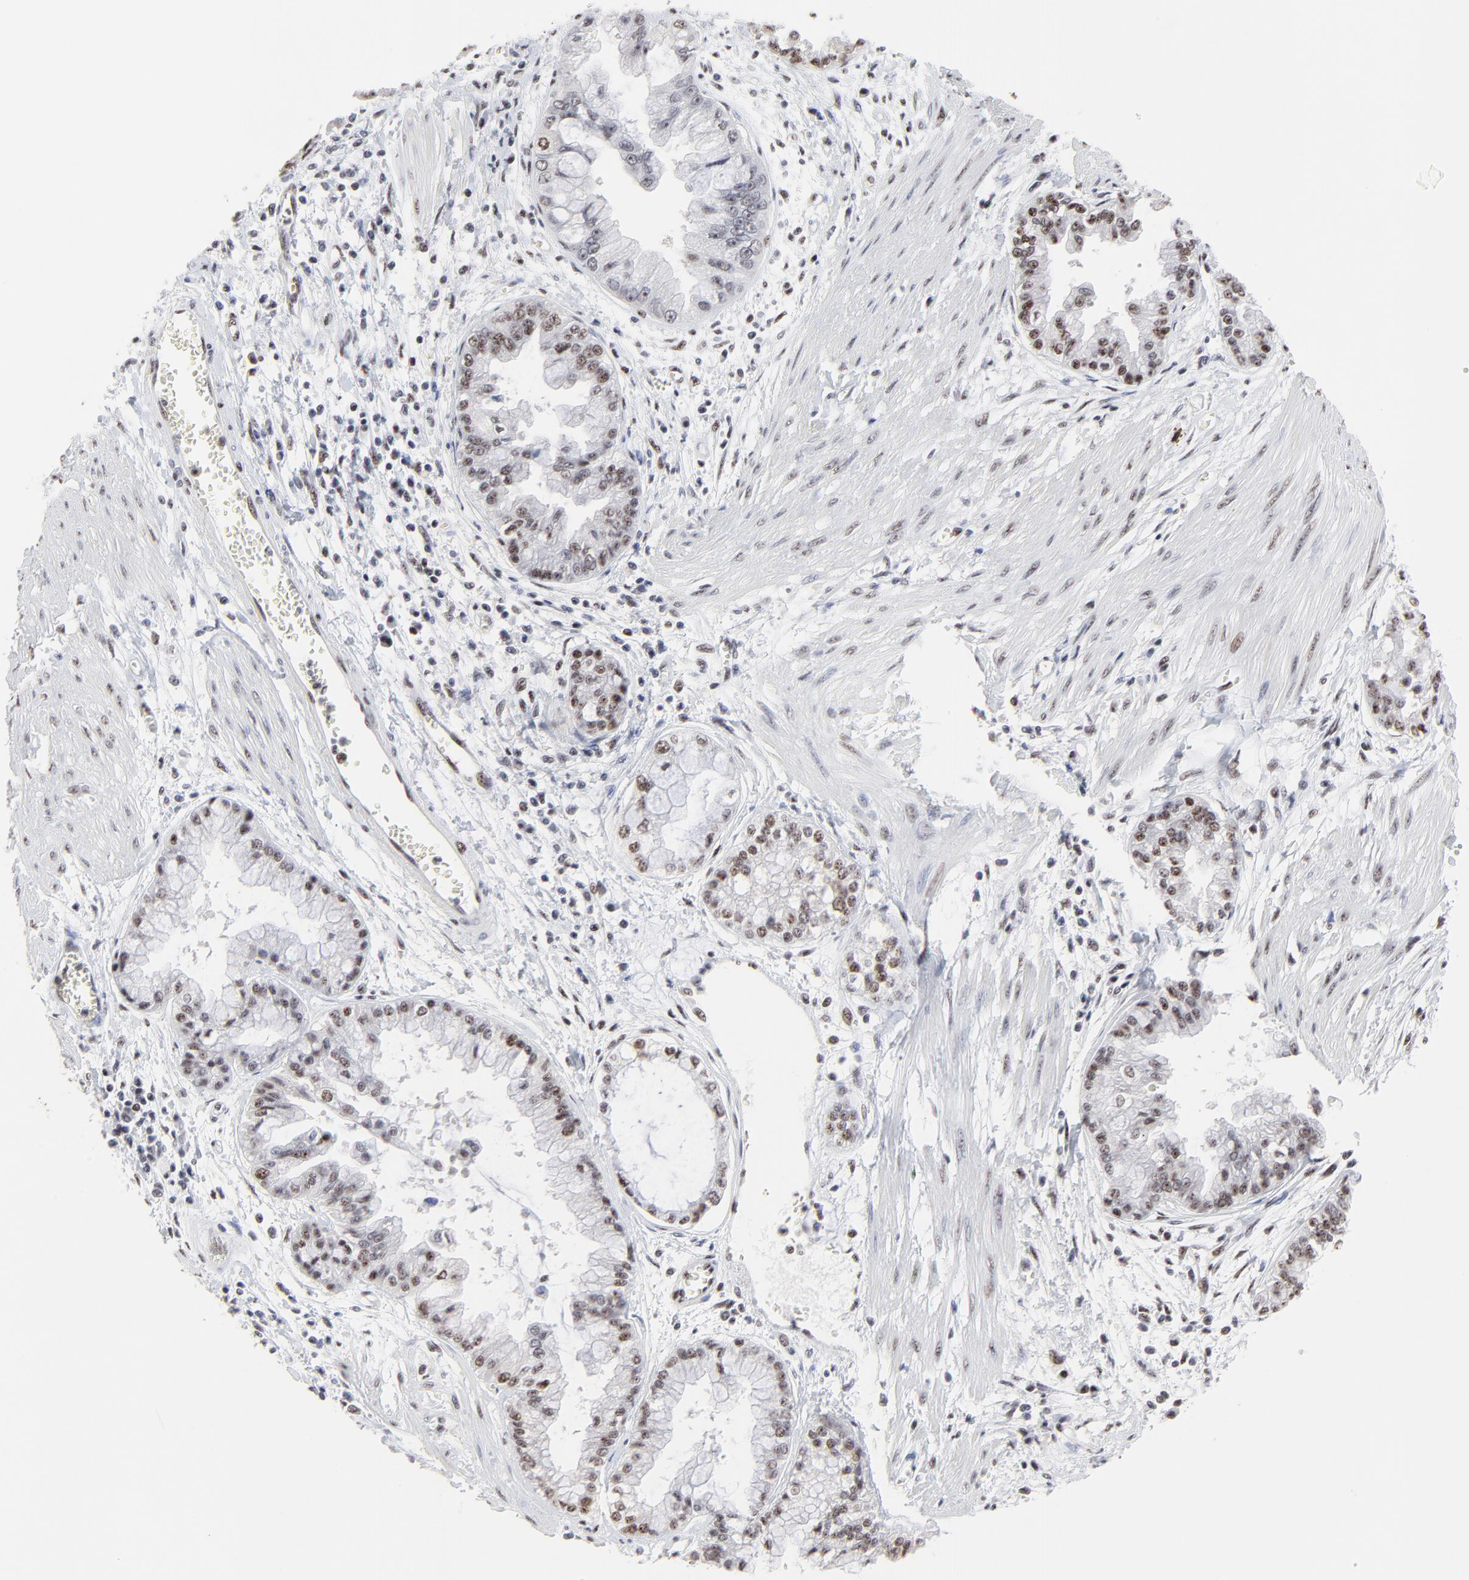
{"staining": {"intensity": "weak", "quantity": ">75%", "location": "nuclear"}, "tissue": "liver cancer", "cell_type": "Tumor cells", "image_type": "cancer", "snomed": [{"axis": "morphology", "description": "Cholangiocarcinoma"}, {"axis": "topography", "description": "Liver"}], "caption": "Protein expression by immunohistochemistry demonstrates weak nuclear positivity in approximately >75% of tumor cells in cholangiocarcinoma (liver). (DAB = brown stain, brightfield microscopy at high magnification).", "gene": "MBD4", "patient": {"sex": "female", "age": 79}}